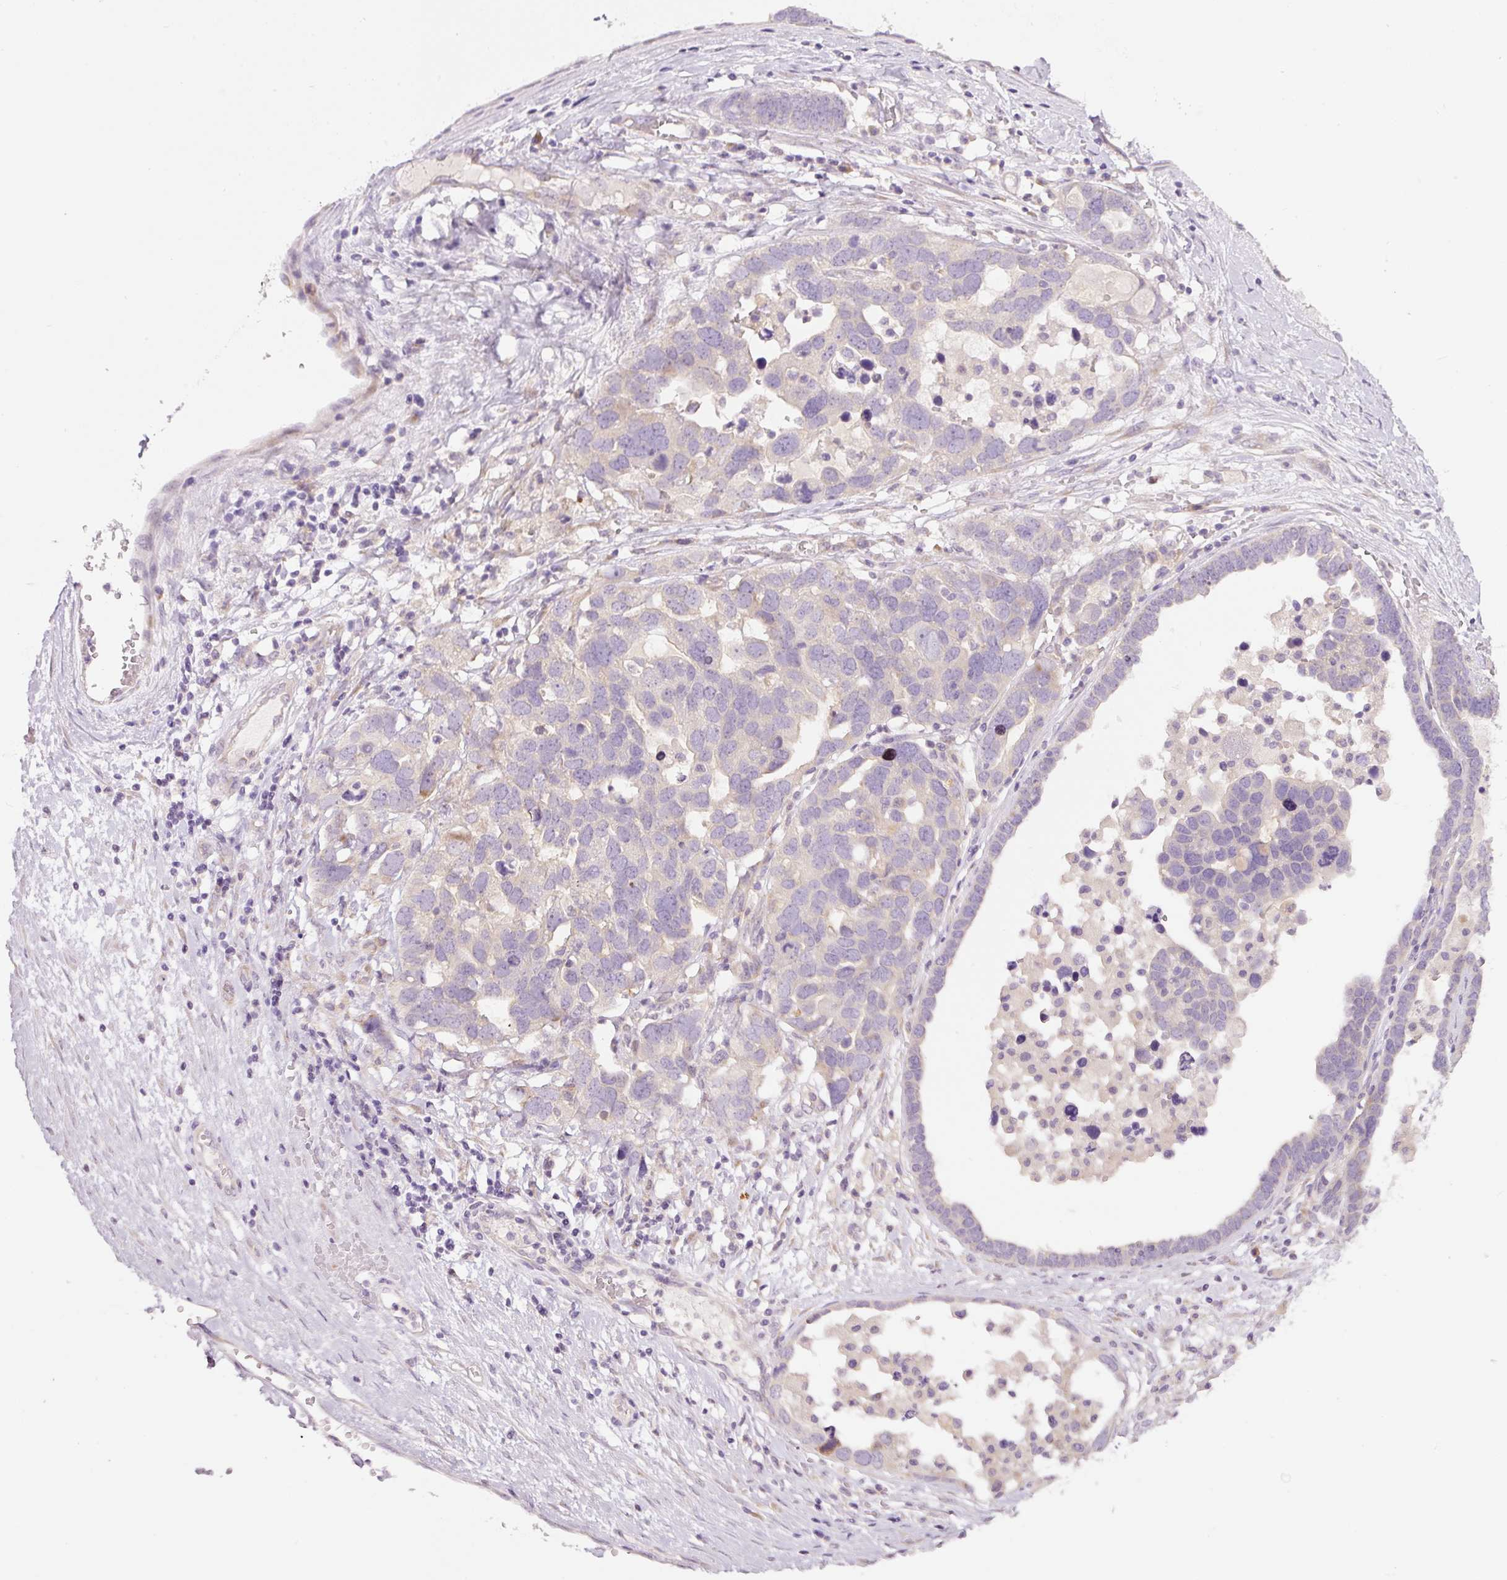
{"staining": {"intensity": "negative", "quantity": "none", "location": "none"}, "tissue": "ovarian cancer", "cell_type": "Tumor cells", "image_type": "cancer", "snomed": [{"axis": "morphology", "description": "Cystadenocarcinoma, serous, NOS"}, {"axis": "topography", "description": "Ovary"}], "caption": "A histopathology image of human serous cystadenocarcinoma (ovarian) is negative for staining in tumor cells.", "gene": "RSPO2", "patient": {"sex": "female", "age": 54}}